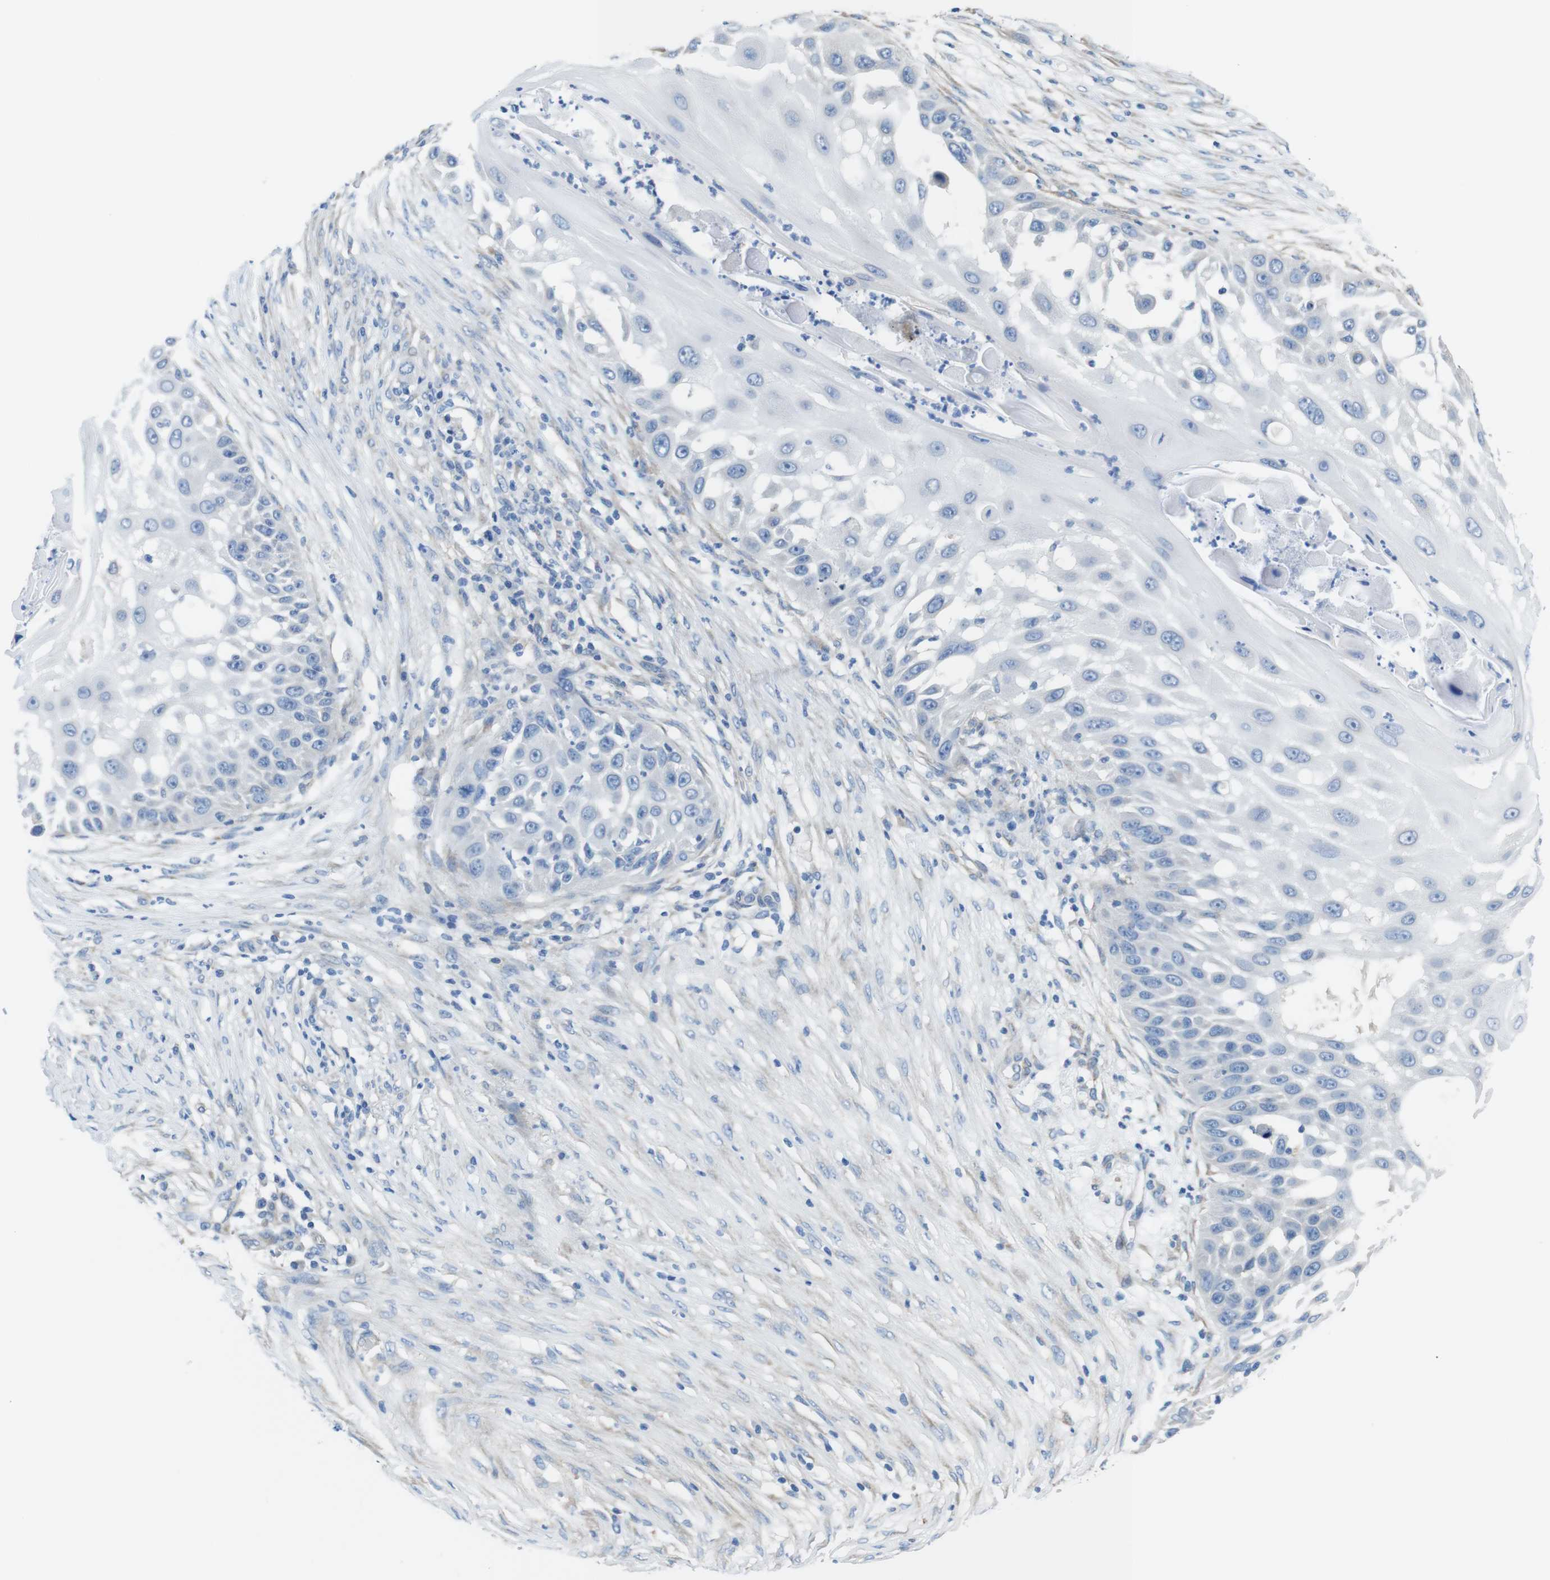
{"staining": {"intensity": "negative", "quantity": "none", "location": "none"}, "tissue": "skin cancer", "cell_type": "Tumor cells", "image_type": "cancer", "snomed": [{"axis": "morphology", "description": "Squamous cell carcinoma, NOS"}, {"axis": "topography", "description": "Skin"}], "caption": "Tumor cells are negative for protein expression in human skin squamous cell carcinoma.", "gene": "CDH8", "patient": {"sex": "female", "age": 44}}